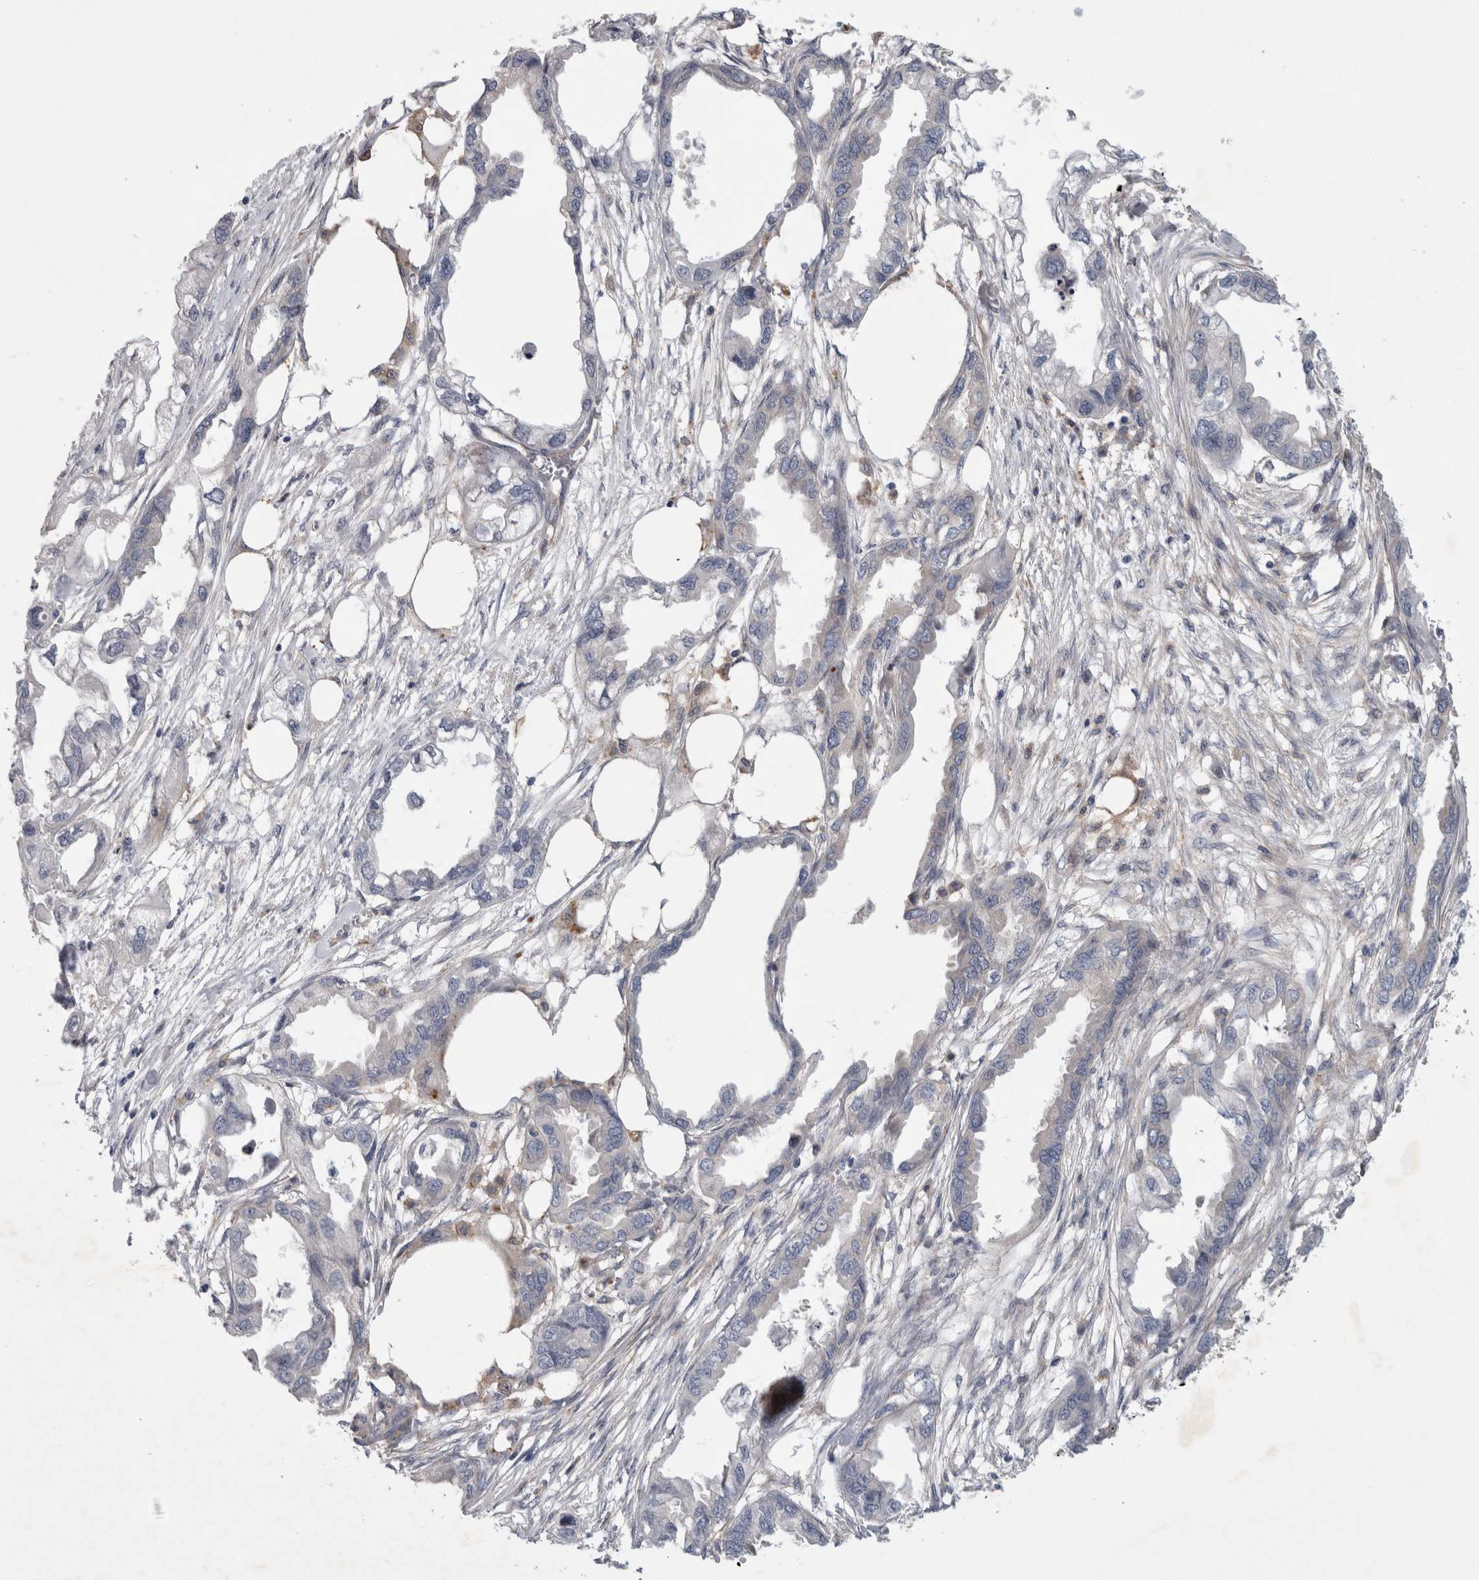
{"staining": {"intensity": "negative", "quantity": "none", "location": "none"}, "tissue": "endometrial cancer", "cell_type": "Tumor cells", "image_type": "cancer", "snomed": [{"axis": "morphology", "description": "Adenocarcinoma, NOS"}, {"axis": "morphology", "description": "Adenocarcinoma, metastatic, NOS"}, {"axis": "topography", "description": "Adipose tissue"}, {"axis": "topography", "description": "Endometrium"}], "caption": "The micrograph shows no significant positivity in tumor cells of endometrial adenocarcinoma. The staining was performed using DAB to visualize the protein expression in brown, while the nuclei were stained in blue with hematoxylin (Magnification: 20x).", "gene": "ANKFY1", "patient": {"sex": "female", "age": 67}}